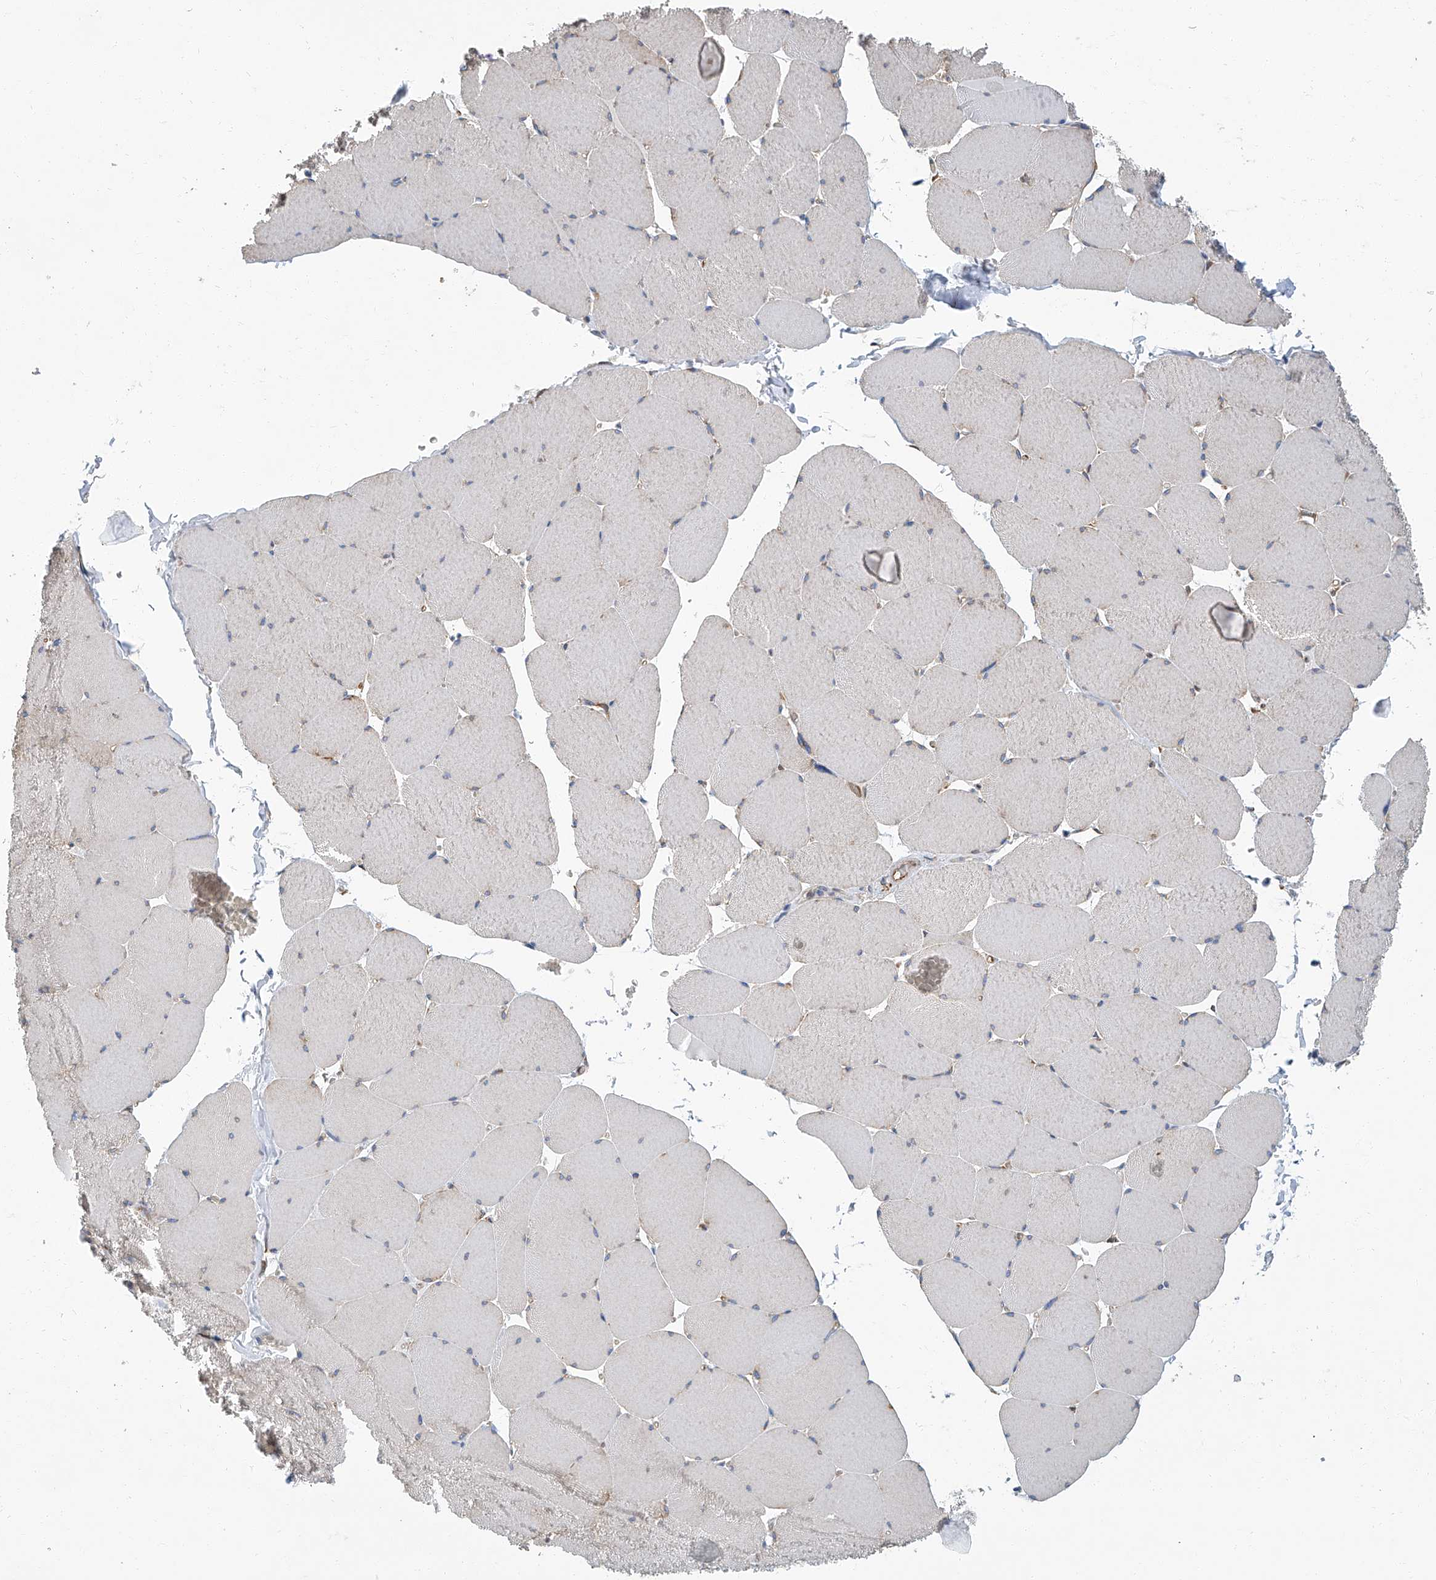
{"staining": {"intensity": "weak", "quantity": "<25%", "location": "cytoplasmic/membranous"}, "tissue": "skeletal muscle", "cell_type": "Myocytes", "image_type": "normal", "snomed": [{"axis": "morphology", "description": "Normal tissue, NOS"}, {"axis": "topography", "description": "Skeletal muscle"}, {"axis": "topography", "description": "Head-Neck"}], "caption": "A micrograph of human skeletal muscle is negative for staining in myocytes. The staining is performed using DAB brown chromogen with nuclei counter-stained in using hematoxylin.", "gene": "PSMB10", "patient": {"sex": "male", "age": 66}}